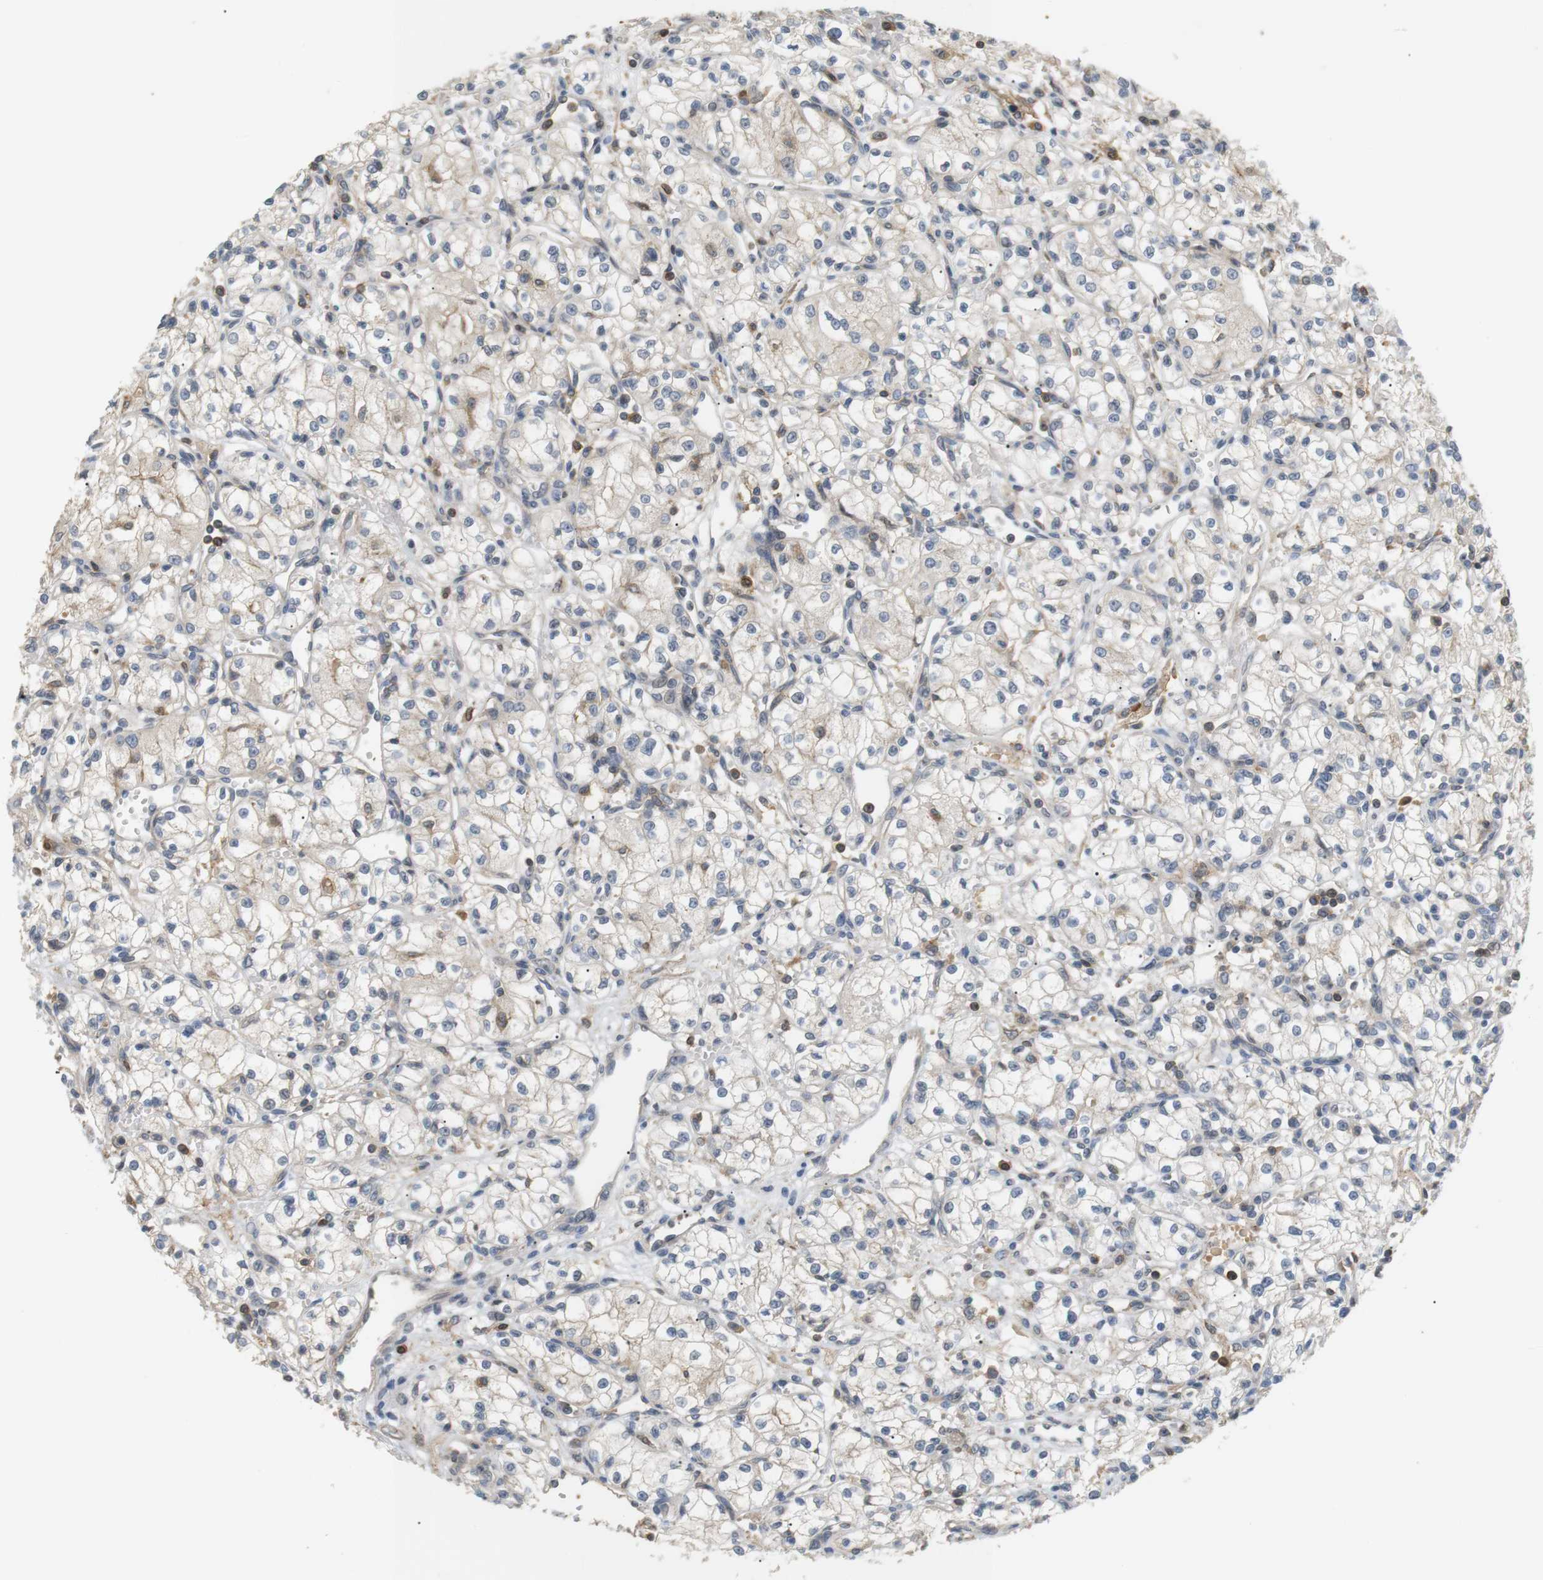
{"staining": {"intensity": "negative", "quantity": "none", "location": "none"}, "tissue": "renal cancer", "cell_type": "Tumor cells", "image_type": "cancer", "snomed": [{"axis": "morphology", "description": "Normal tissue, NOS"}, {"axis": "morphology", "description": "Adenocarcinoma, NOS"}, {"axis": "topography", "description": "Kidney"}], "caption": "A high-resolution photomicrograph shows immunohistochemistry staining of adenocarcinoma (renal), which reveals no significant expression in tumor cells.", "gene": "P2RY1", "patient": {"sex": "male", "age": 59}}